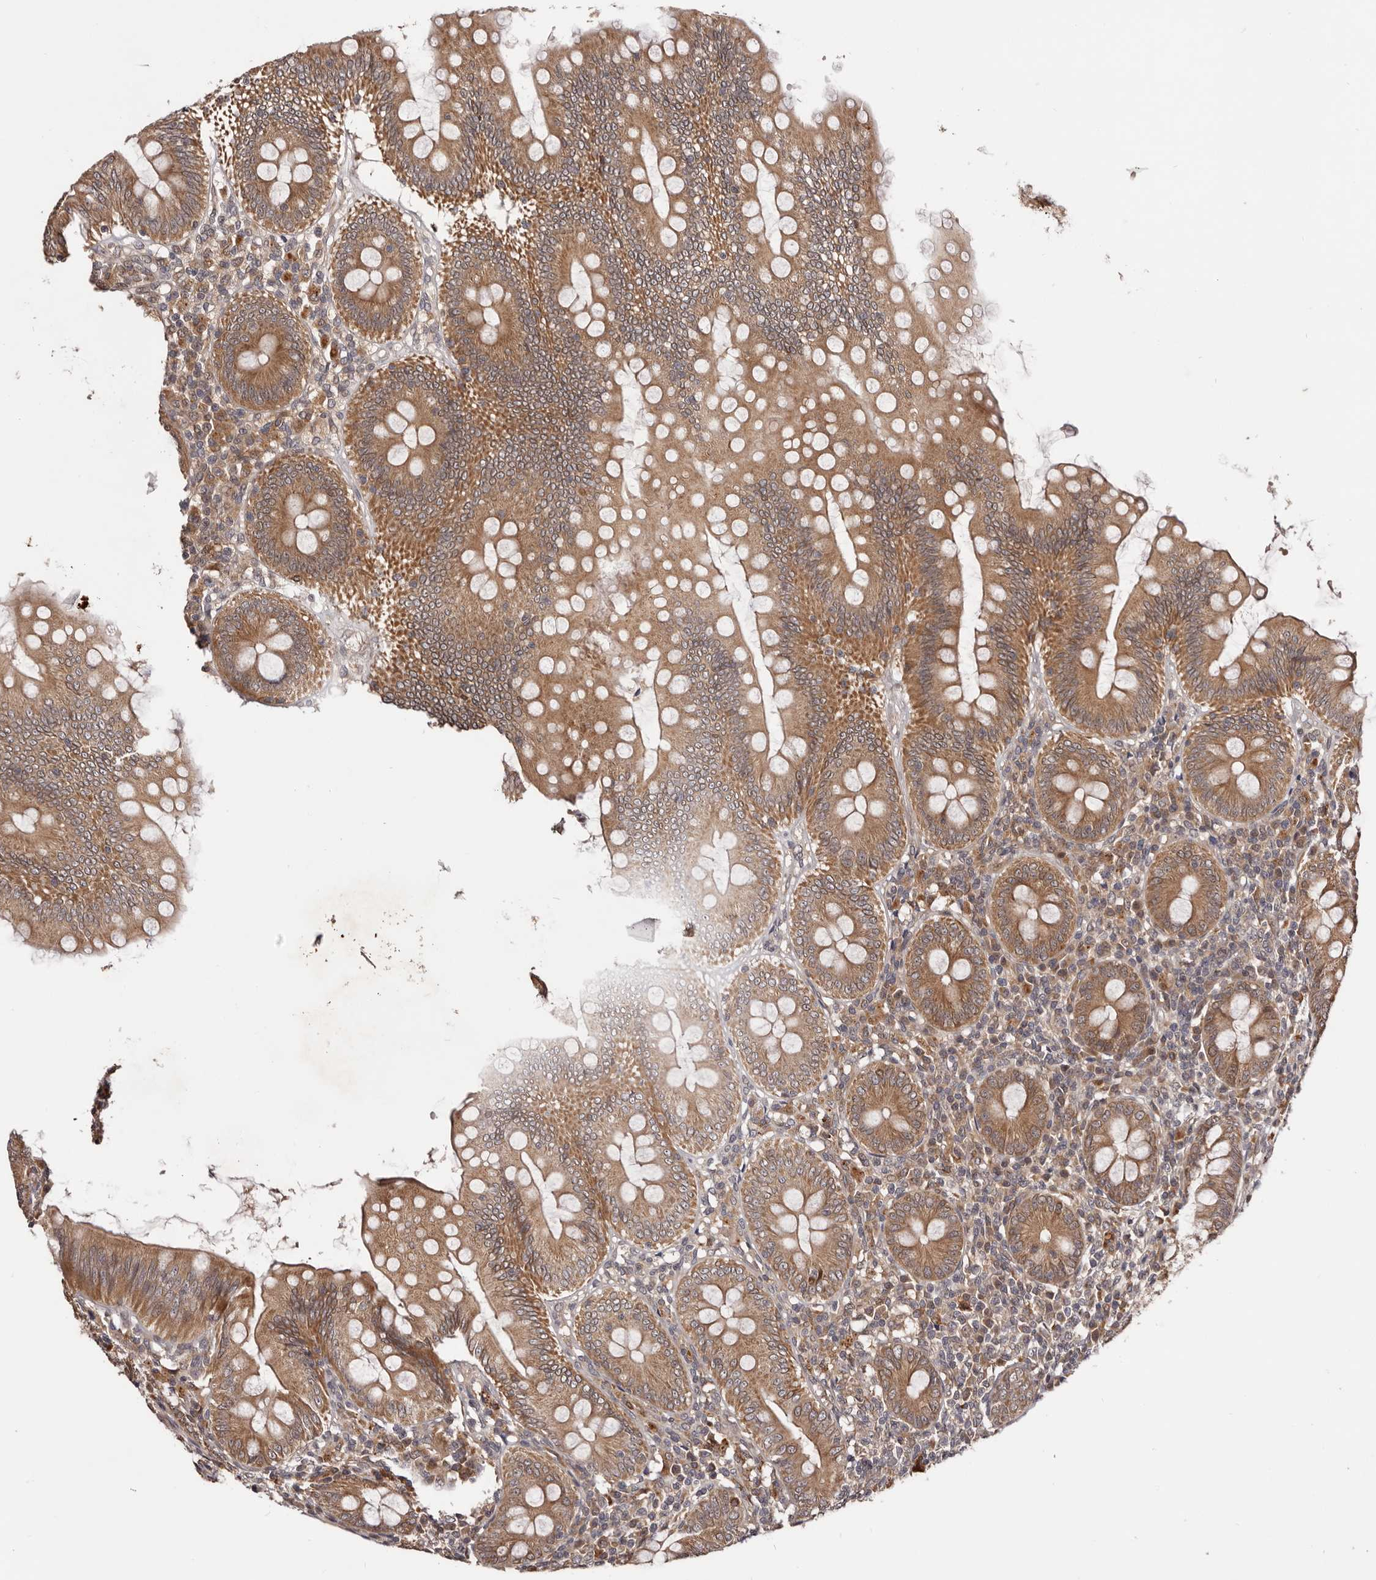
{"staining": {"intensity": "moderate", "quantity": ">75%", "location": "cytoplasmic/membranous"}, "tissue": "appendix", "cell_type": "Glandular cells", "image_type": "normal", "snomed": [{"axis": "morphology", "description": "Normal tissue, NOS"}, {"axis": "topography", "description": "Appendix"}], "caption": "Protein staining demonstrates moderate cytoplasmic/membranous positivity in about >75% of glandular cells in benign appendix. (Stains: DAB in brown, nuclei in blue, Microscopy: brightfield microscopy at high magnification).", "gene": "MDP1", "patient": {"sex": "male", "age": 14}}